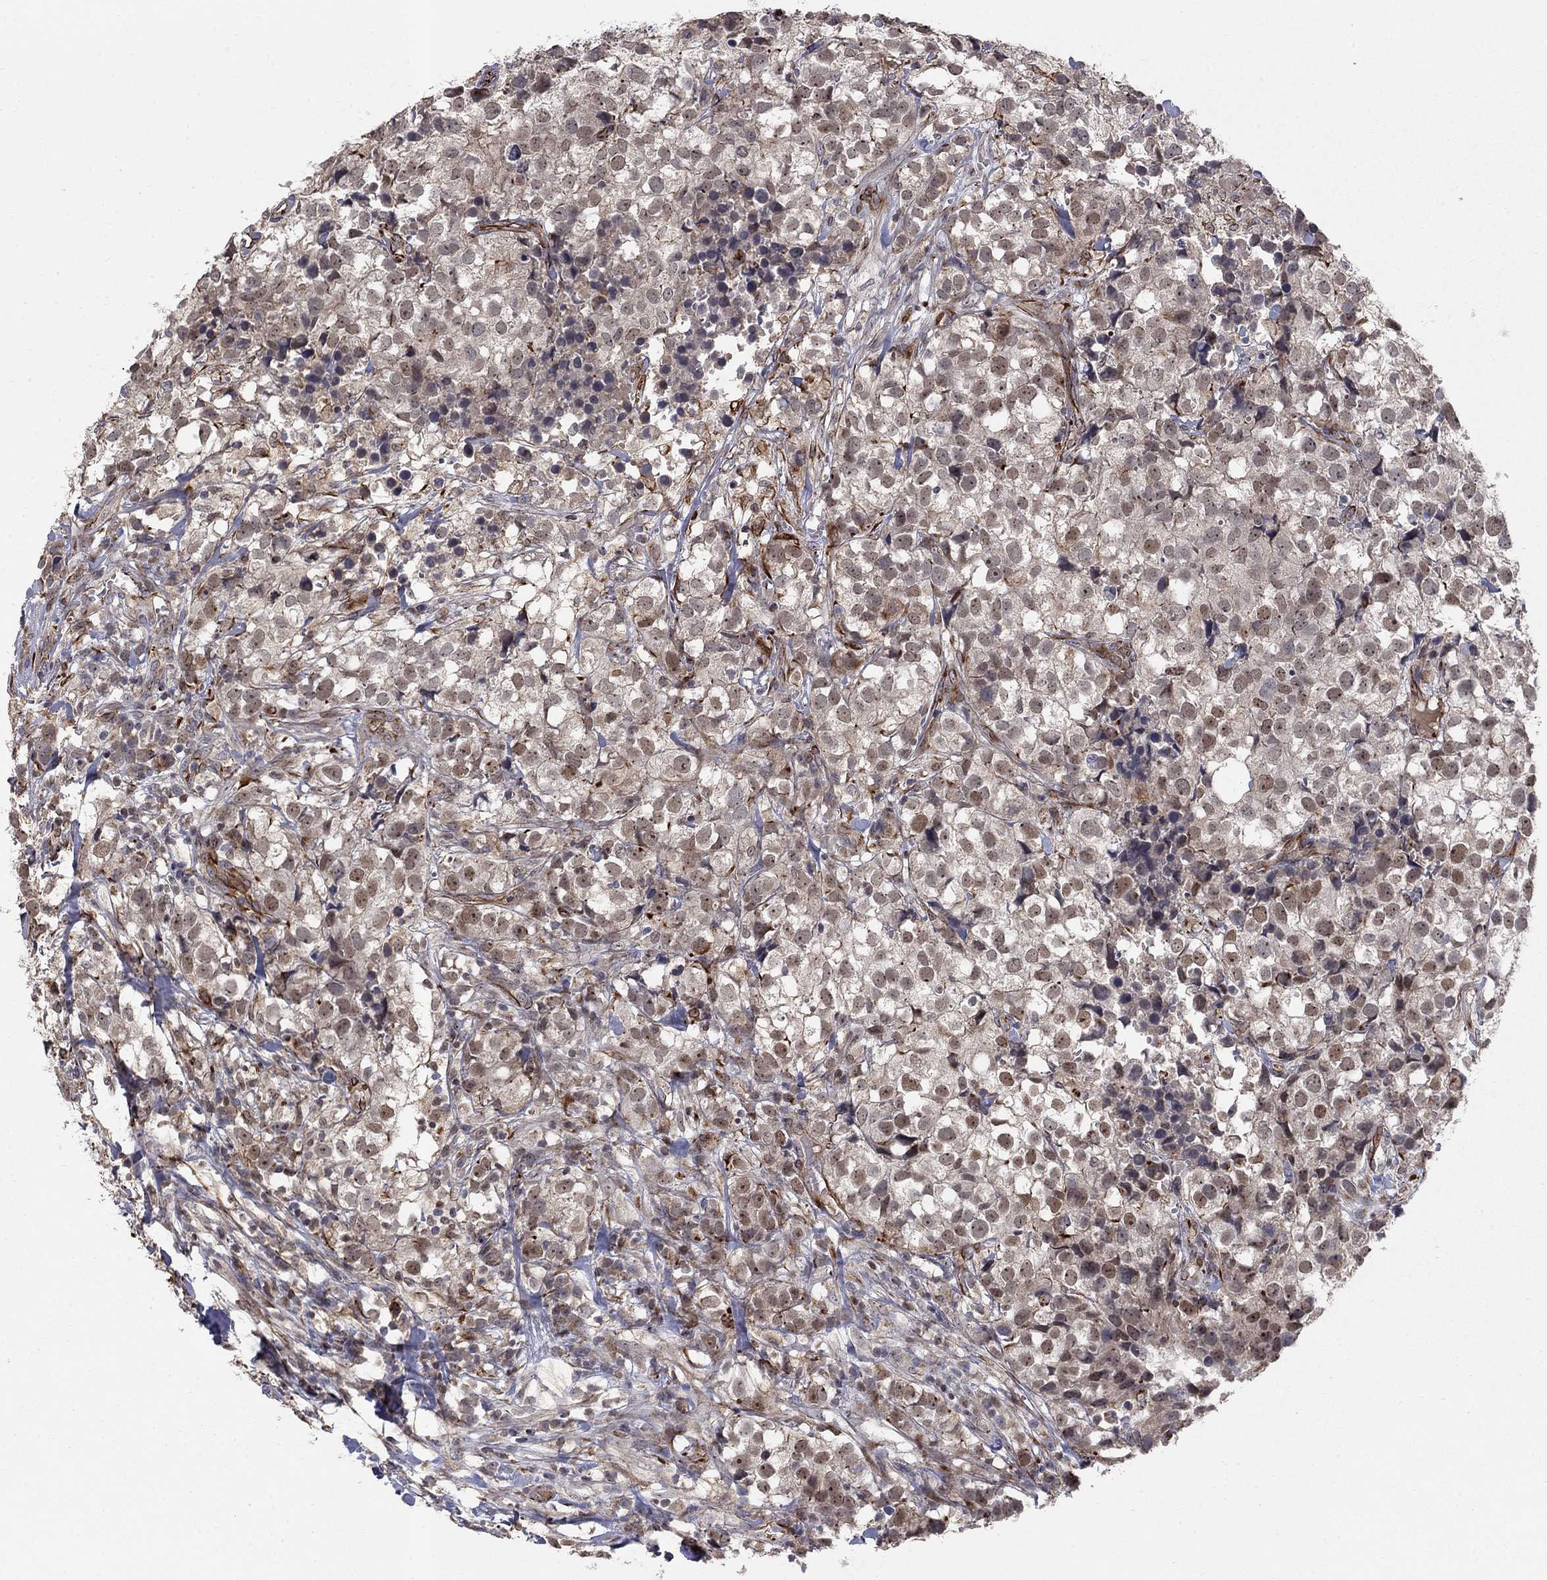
{"staining": {"intensity": "weak", "quantity": "25%-75%", "location": "nuclear"}, "tissue": "breast cancer", "cell_type": "Tumor cells", "image_type": "cancer", "snomed": [{"axis": "morphology", "description": "Duct carcinoma"}, {"axis": "topography", "description": "Breast"}], "caption": "There is low levels of weak nuclear staining in tumor cells of breast cancer (infiltrating ductal carcinoma), as demonstrated by immunohistochemical staining (brown color).", "gene": "MSRA", "patient": {"sex": "female", "age": 30}}